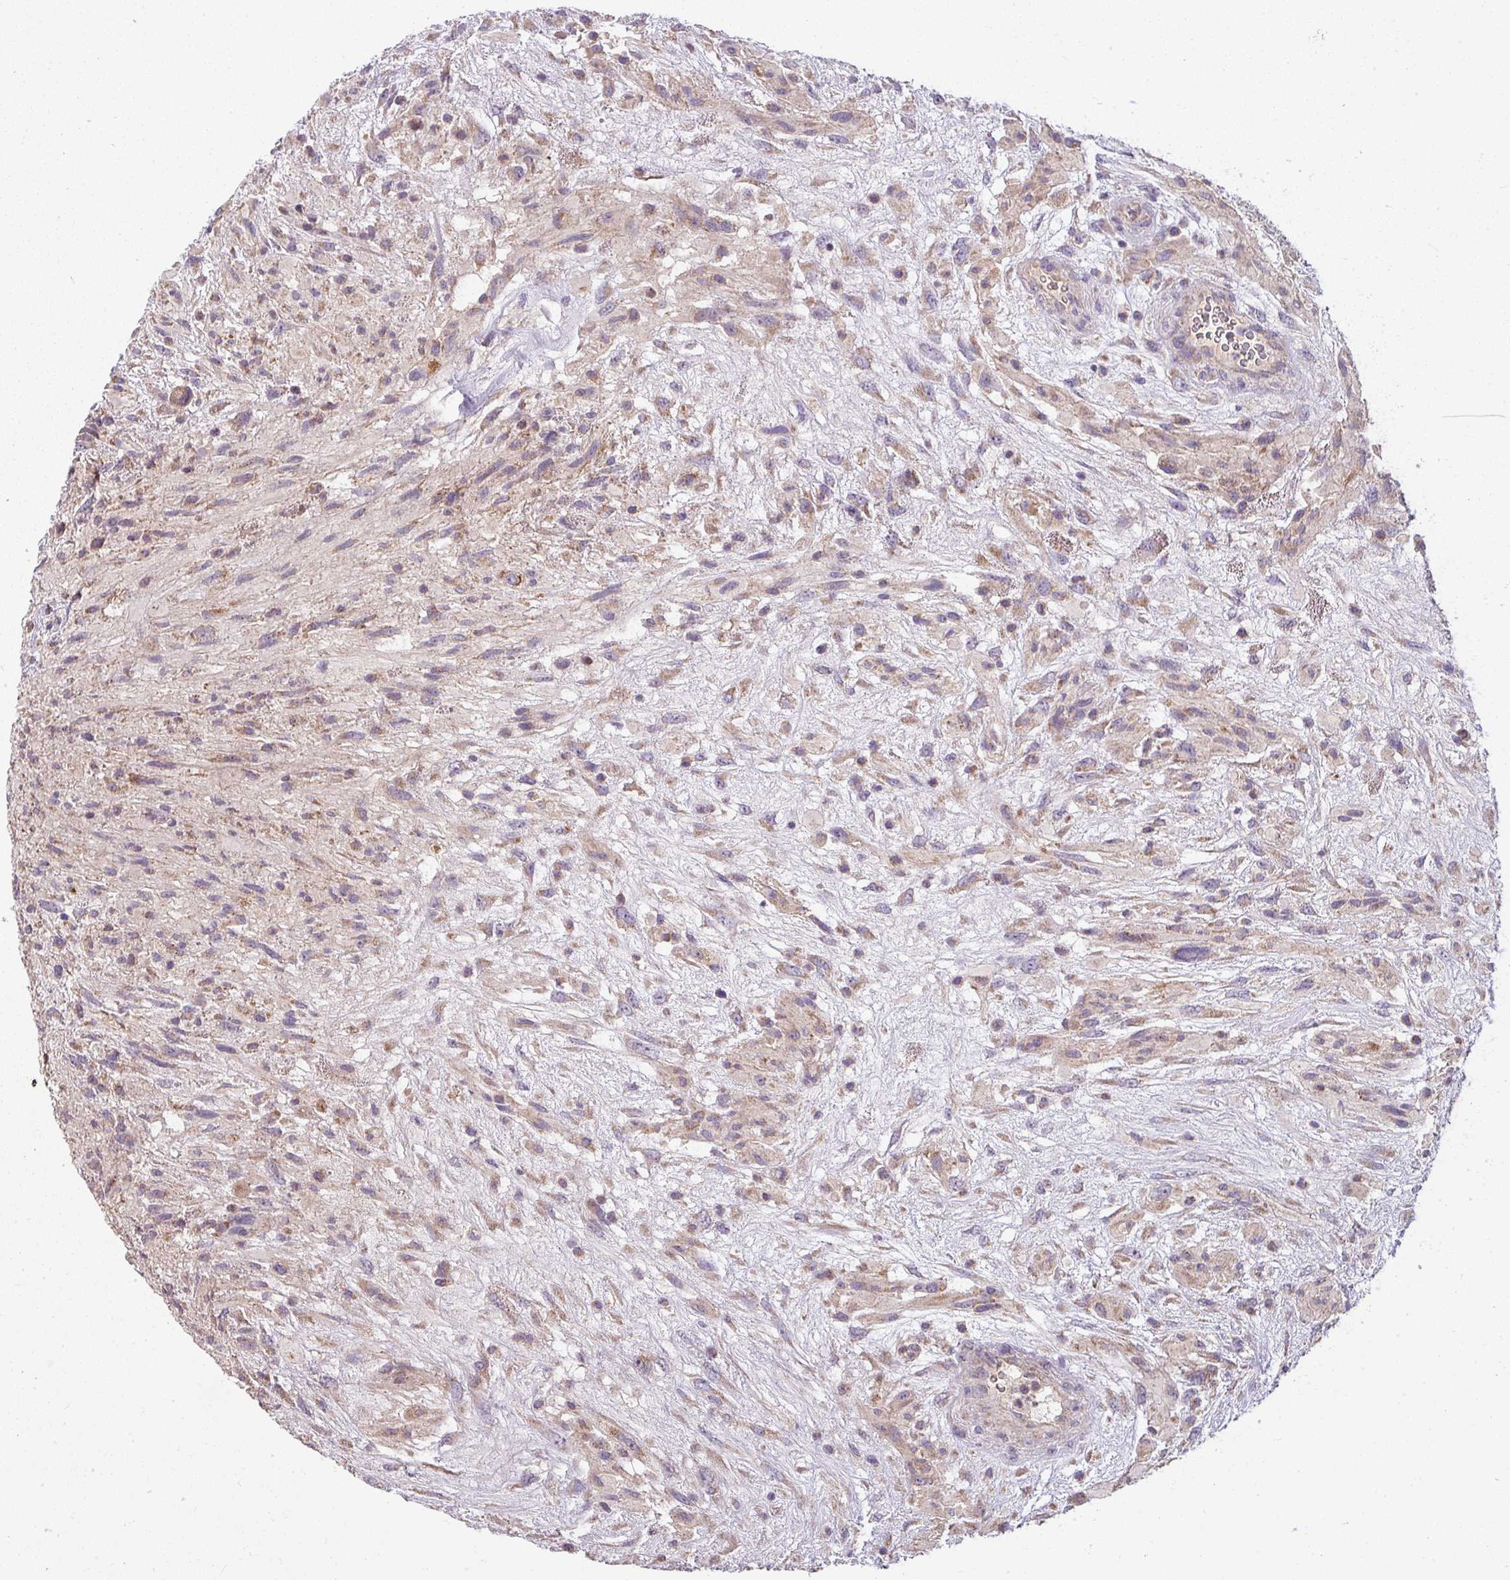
{"staining": {"intensity": "moderate", "quantity": "25%-75%", "location": "cytoplasmic/membranous"}, "tissue": "glioma", "cell_type": "Tumor cells", "image_type": "cancer", "snomed": [{"axis": "morphology", "description": "Glioma, malignant, High grade"}, {"axis": "topography", "description": "Brain"}], "caption": "Malignant glioma (high-grade) stained with a protein marker displays moderate staining in tumor cells.", "gene": "PALS2", "patient": {"sex": "male", "age": 61}}